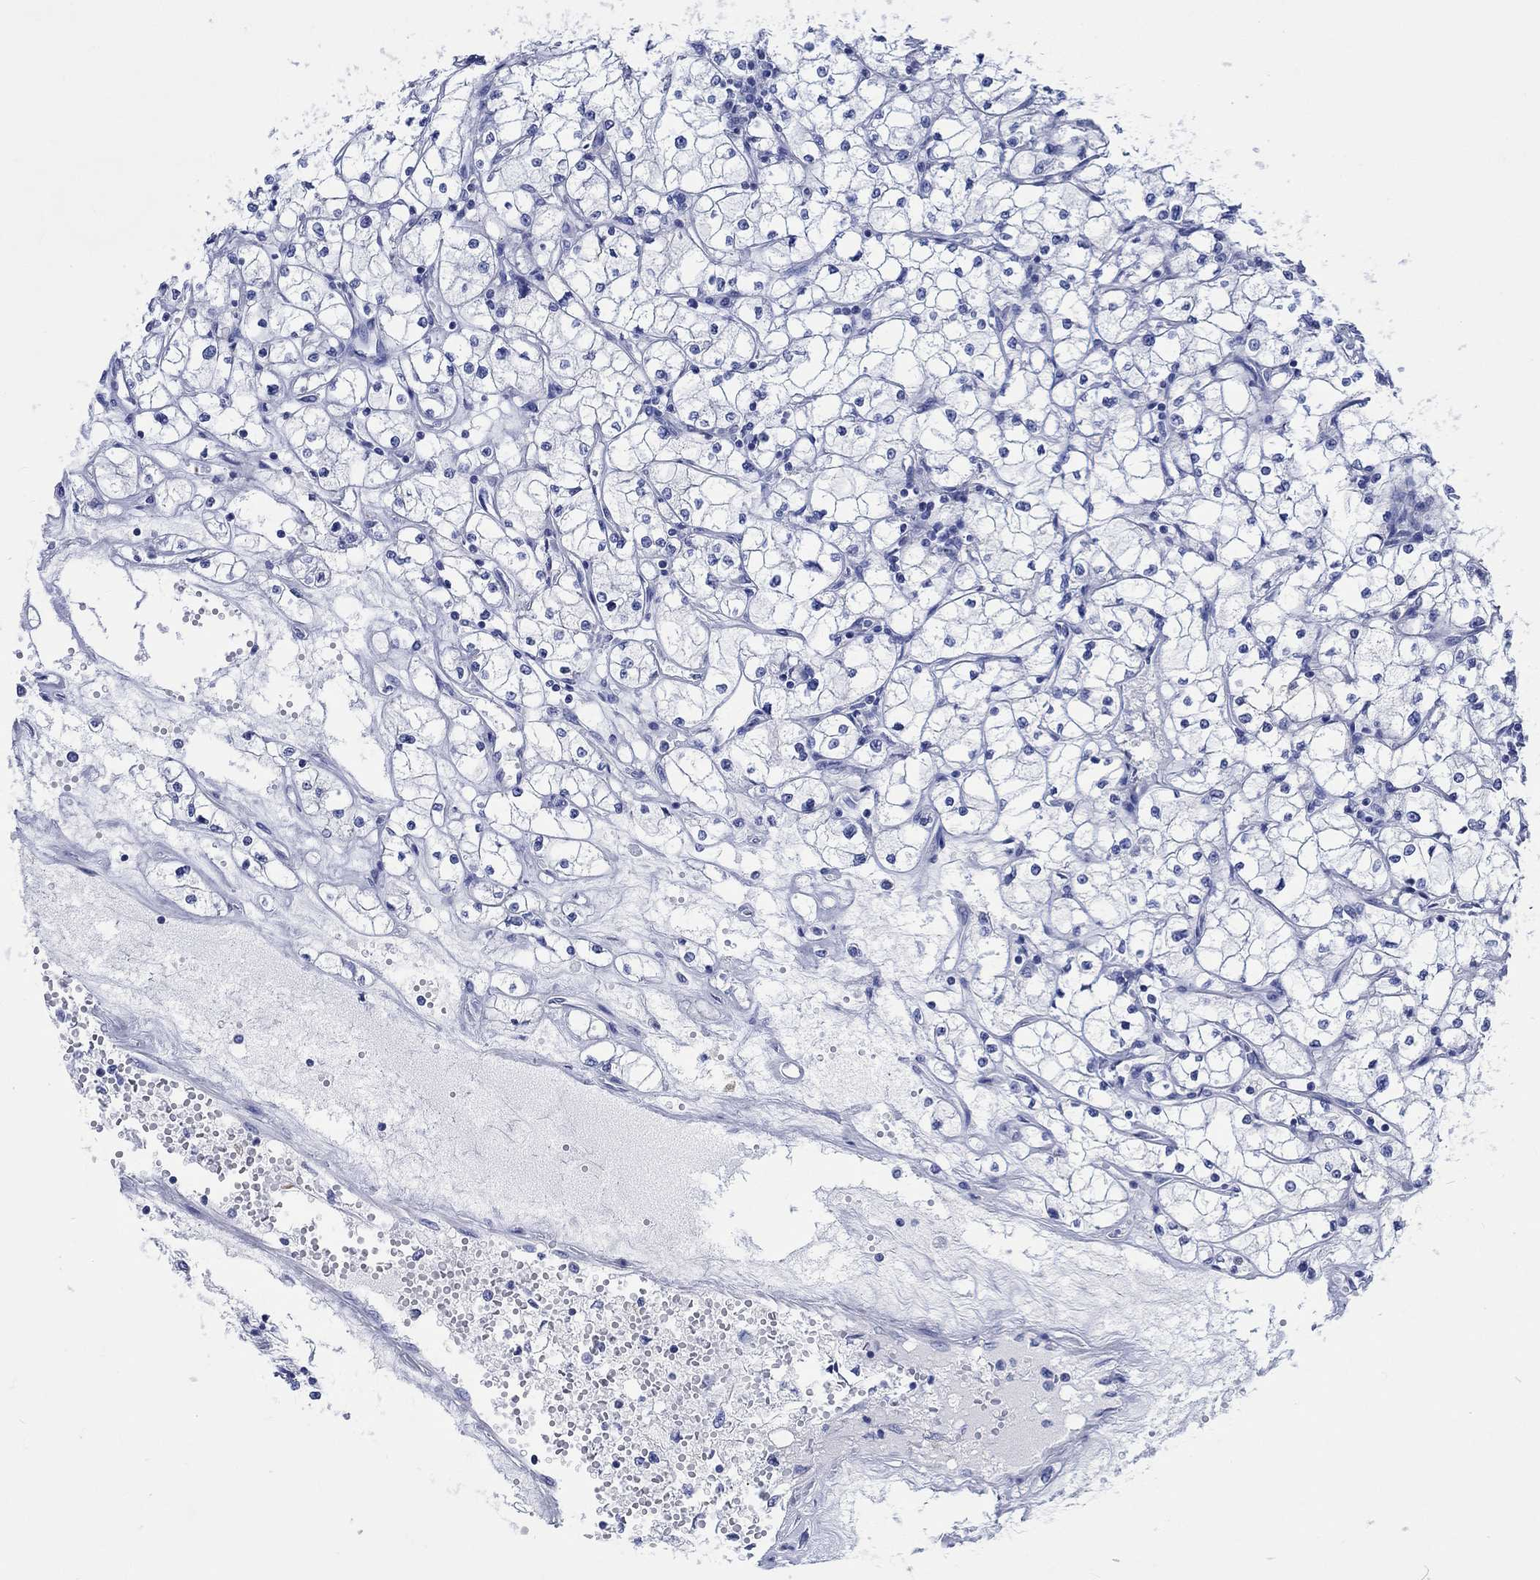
{"staining": {"intensity": "negative", "quantity": "none", "location": "none"}, "tissue": "renal cancer", "cell_type": "Tumor cells", "image_type": "cancer", "snomed": [{"axis": "morphology", "description": "Adenocarcinoma, NOS"}, {"axis": "topography", "description": "Kidney"}], "caption": "A histopathology image of renal cancer stained for a protein displays no brown staining in tumor cells. (Brightfield microscopy of DAB immunohistochemistry (IHC) at high magnification).", "gene": "CPLX2", "patient": {"sex": "male", "age": 67}}